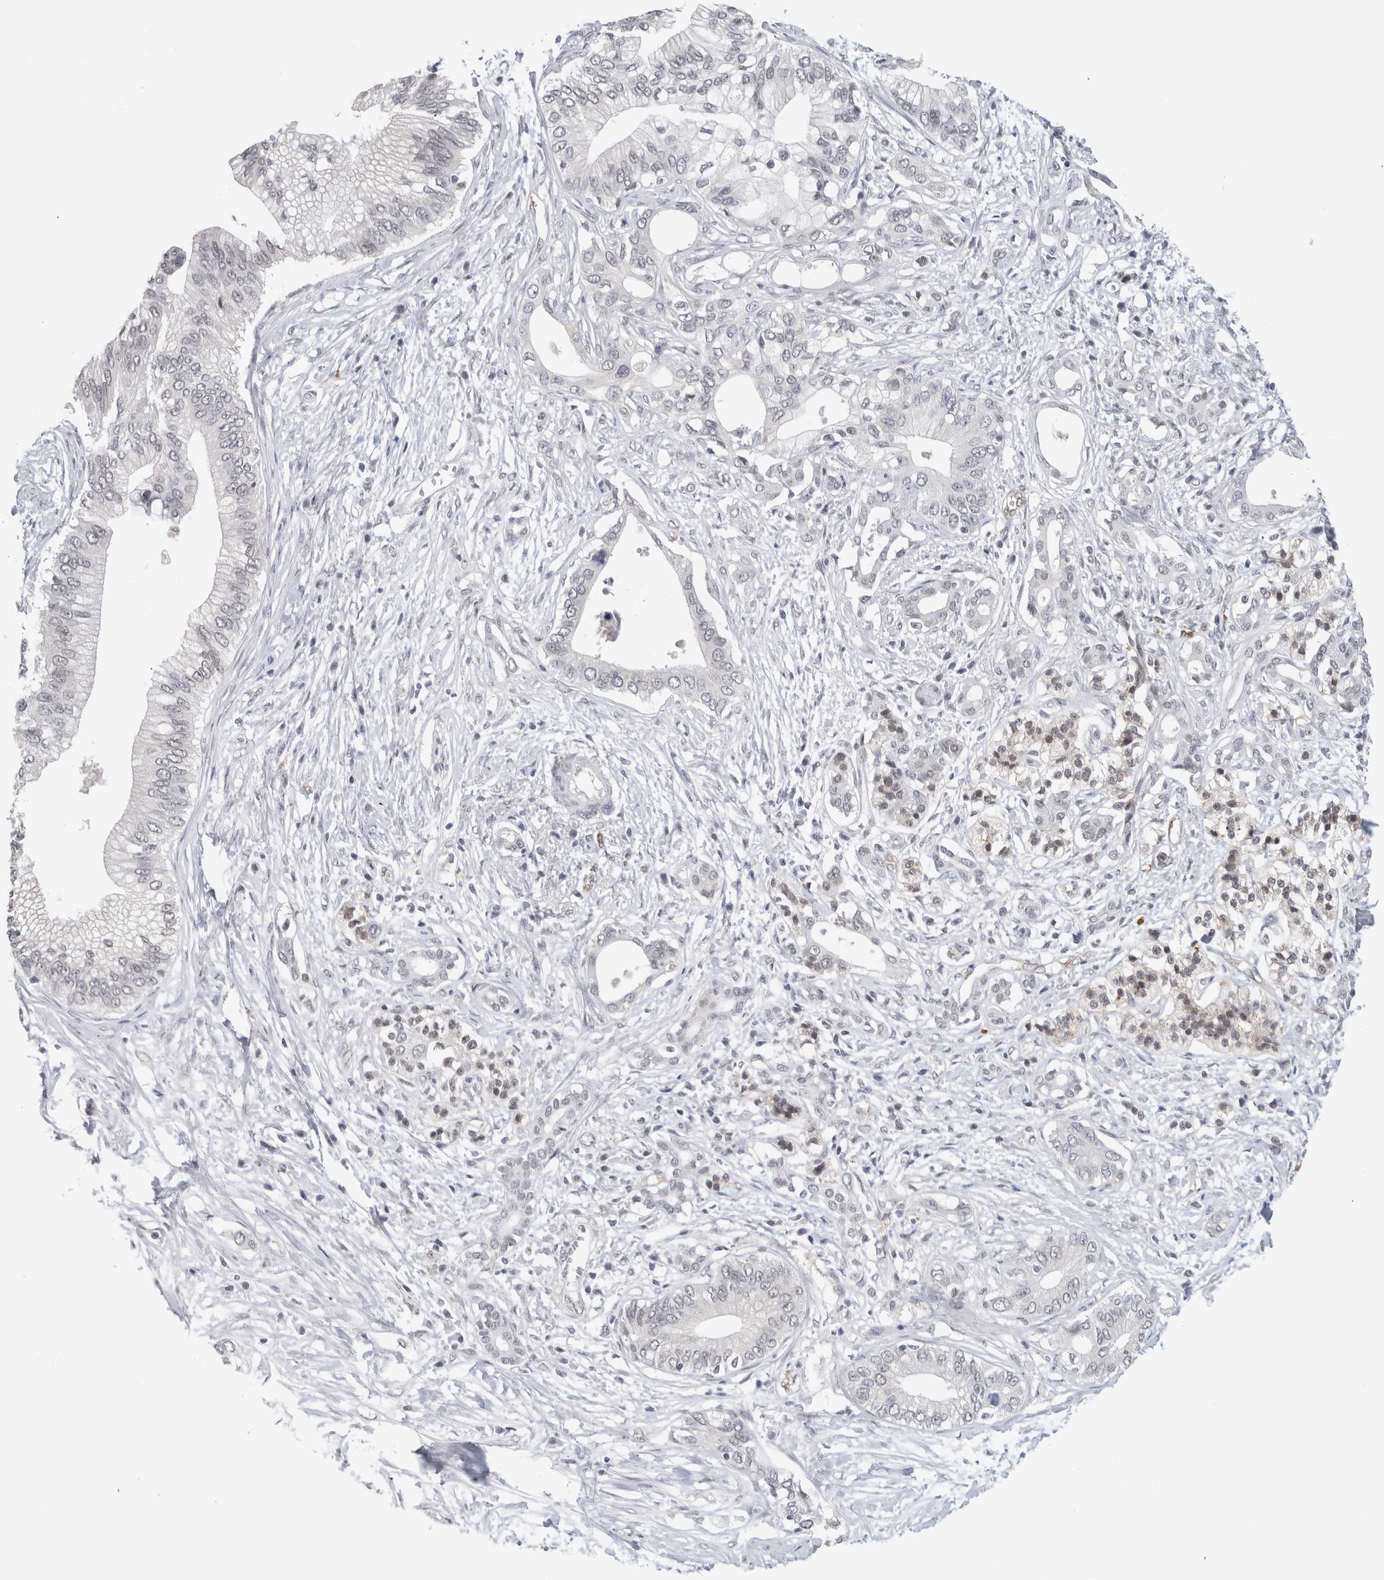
{"staining": {"intensity": "negative", "quantity": "none", "location": "none"}, "tissue": "pancreatic cancer", "cell_type": "Tumor cells", "image_type": "cancer", "snomed": [{"axis": "morphology", "description": "Normal tissue, NOS"}, {"axis": "morphology", "description": "Adenocarcinoma, NOS"}, {"axis": "topography", "description": "Pancreas"}, {"axis": "topography", "description": "Peripheral nerve tissue"}], "caption": "Tumor cells are negative for brown protein staining in pancreatic cancer.", "gene": "PRXL2A", "patient": {"sex": "male", "age": 59}}